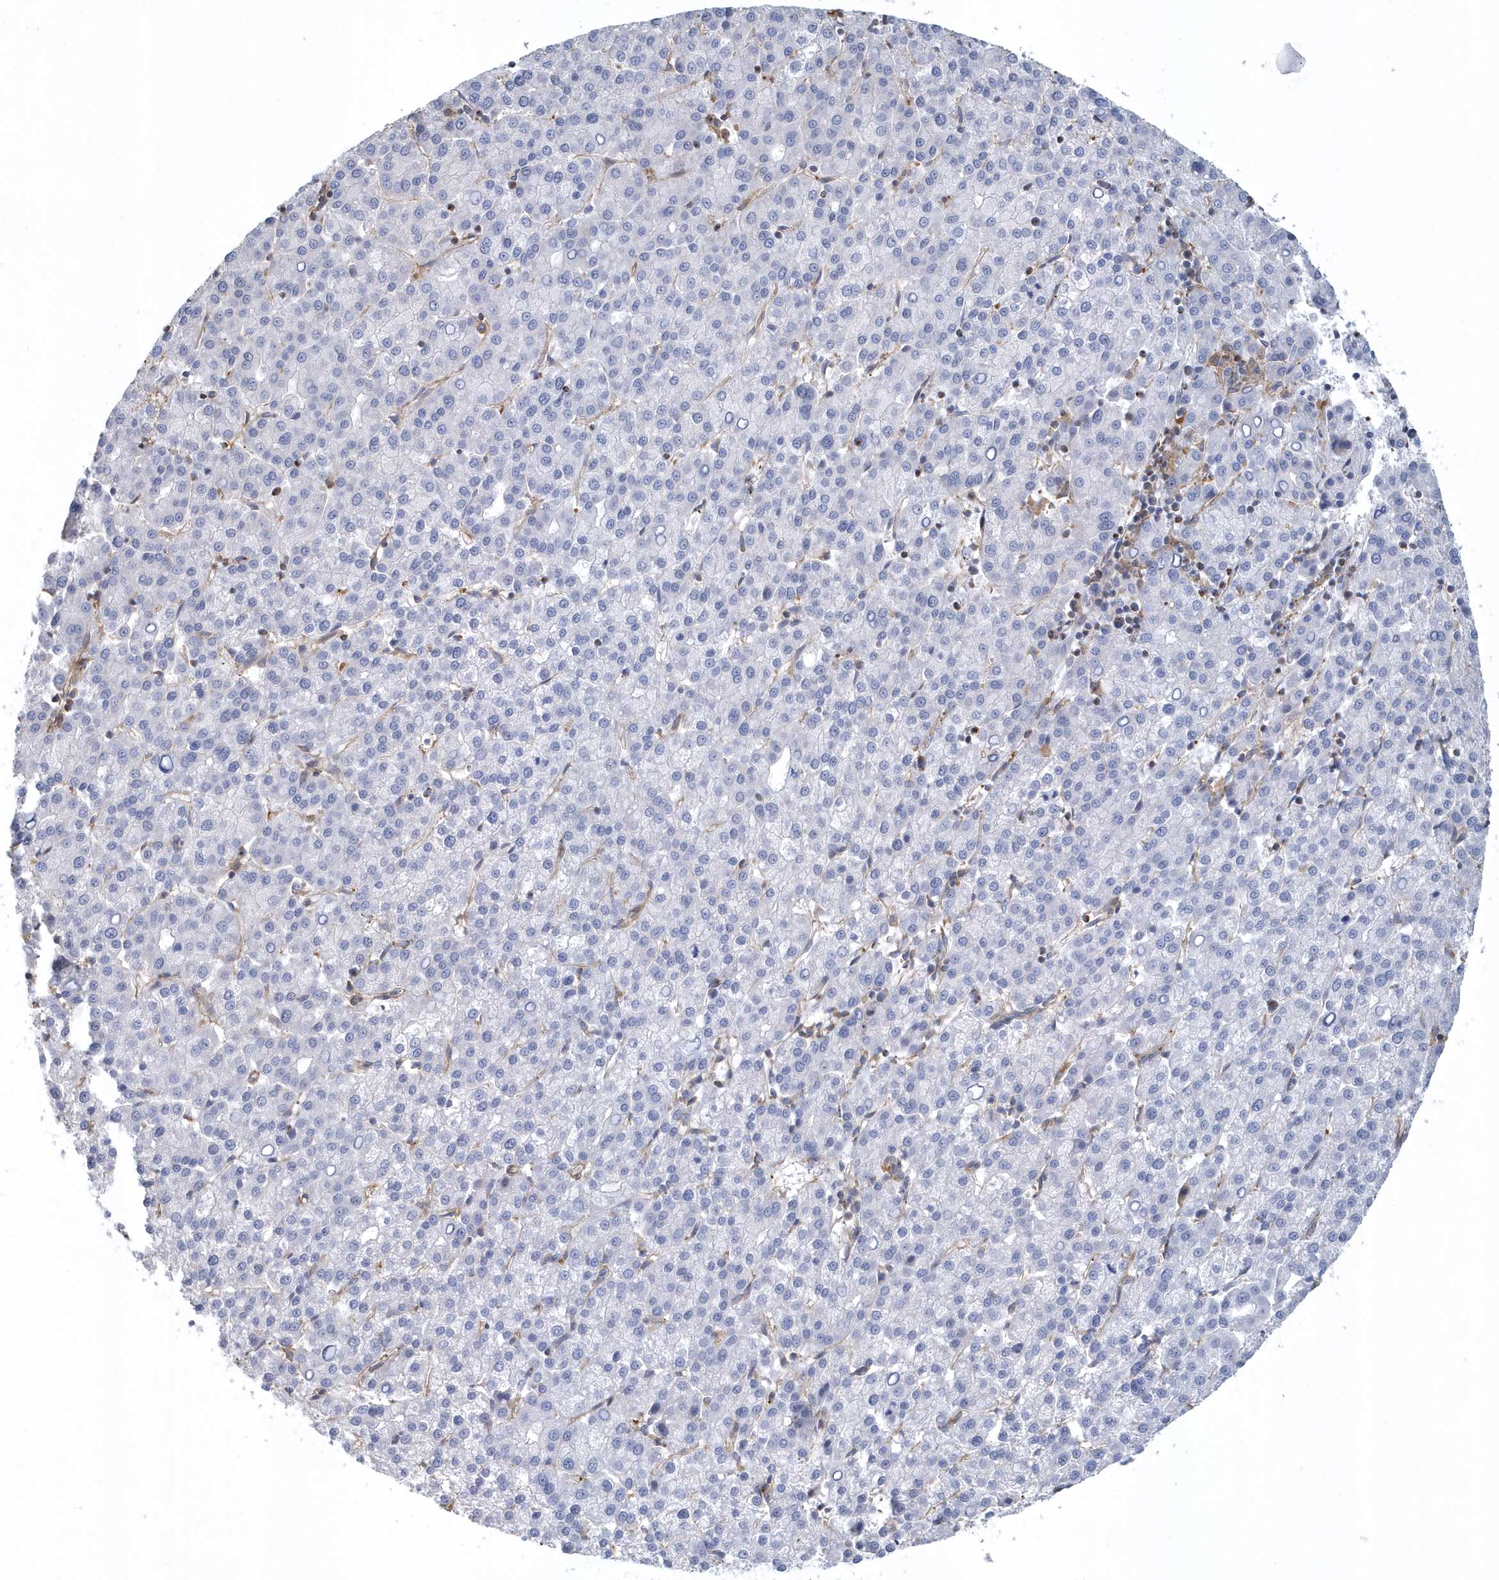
{"staining": {"intensity": "negative", "quantity": "none", "location": "none"}, "tissue": "liver cancer", "cell_type": "Tumor cells", "image_type": "cancer", "snomed": [{"axis": "morphology", "description": "Carcinoma, Hepatocellular, NOS"}, {"axis": "topography", "description": "Liver"}], "caption": "Liver cancer (hepatocellular carcinoma) was stained to show a protein in brown. There is no significant positivity in tumor cells.", "gene": "ARAP2", "patient": {"sex": "female", "age": 58}}